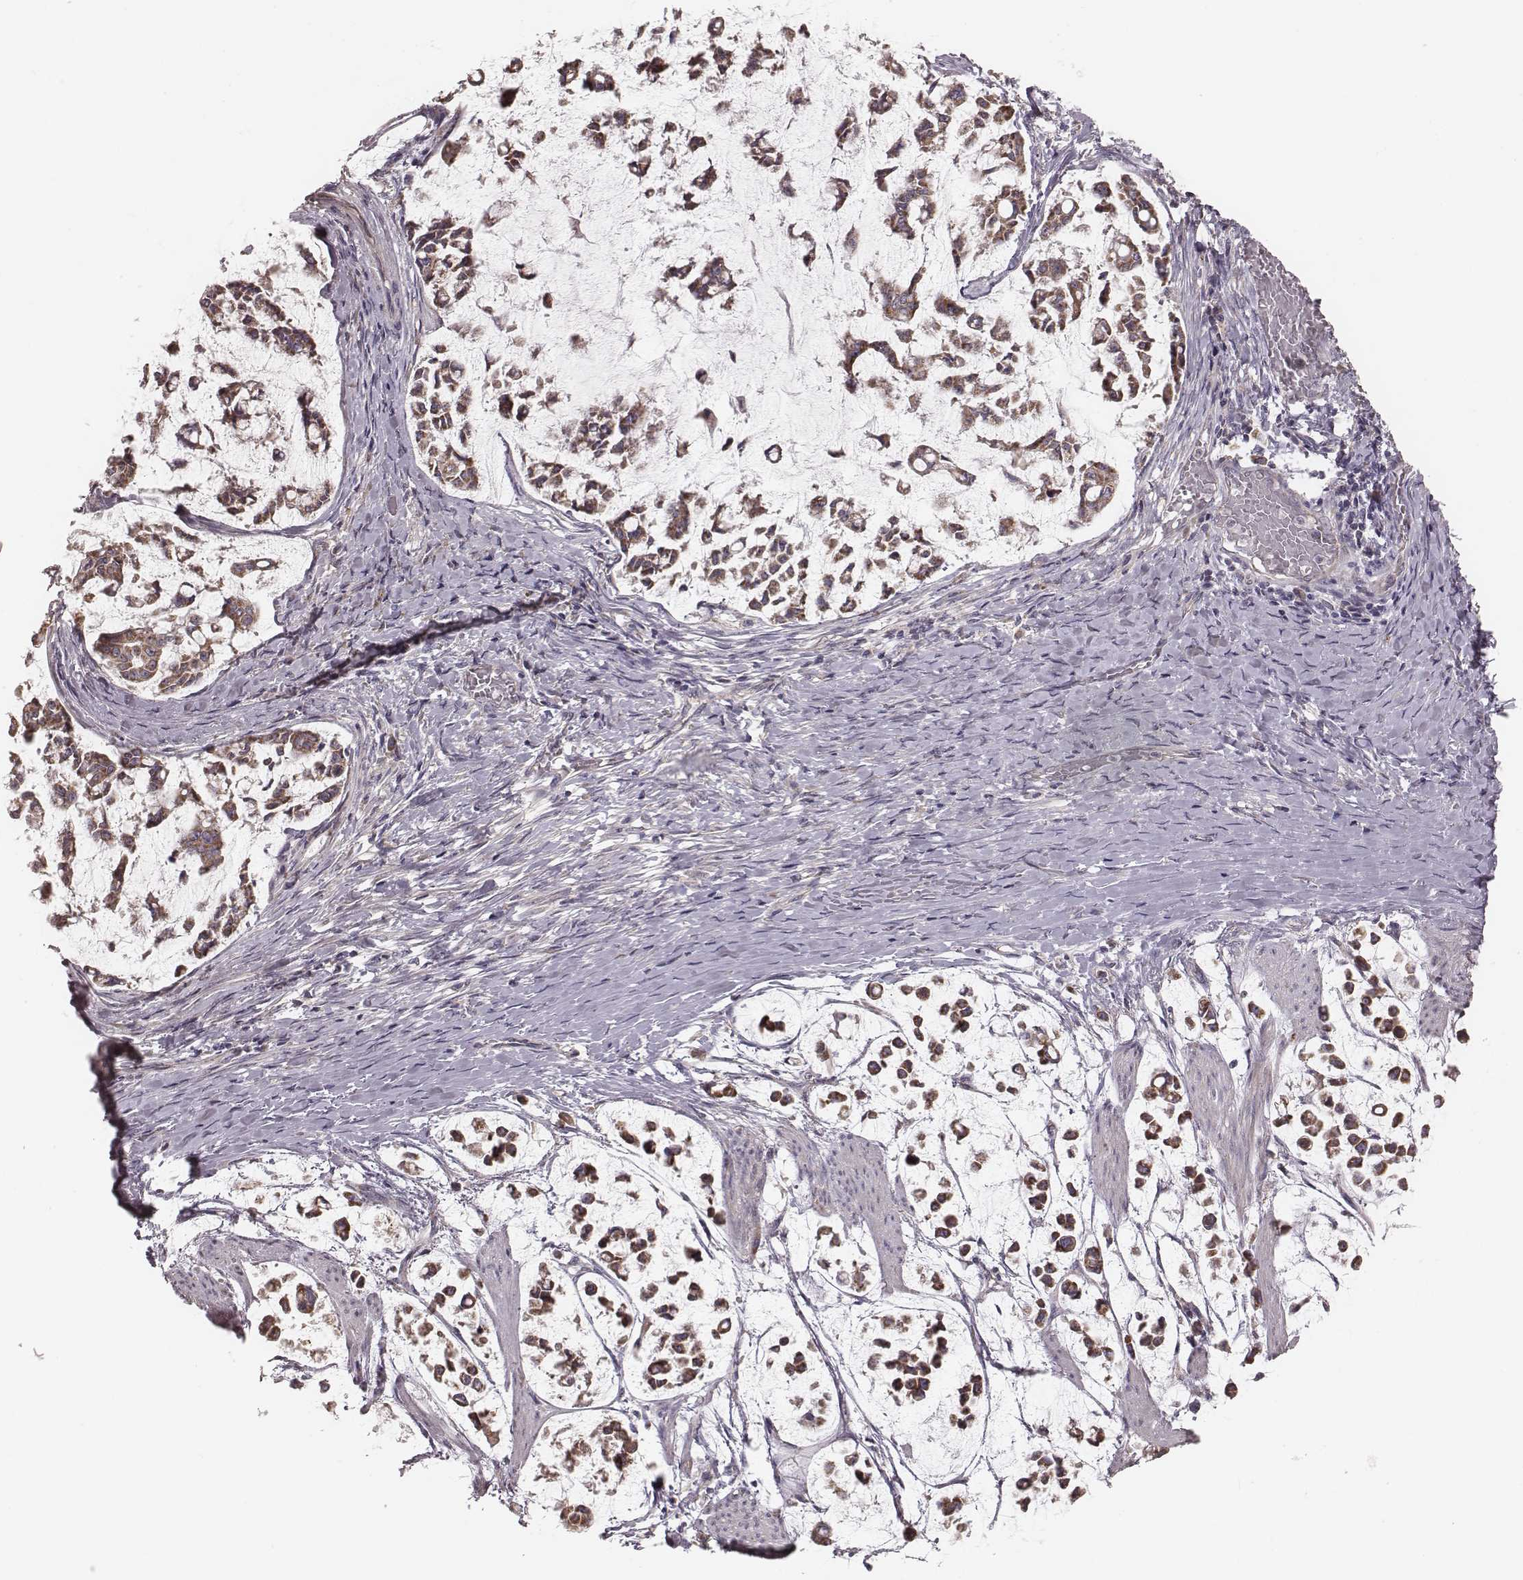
{"staining": {"intensity": "moderate", "quantity": ">75%", "location": "cytoplasmic/membranous"}, "tissue": "stomach cancer", "cell_type": "Tumor cells", "image_type": "cancer", "snomed": [{"axis": "morphology", "description": "Adenocarcinoma, NOS"}, {"axis": "topography", "description": "Stomach"}], "caption": "This is an image of immunohistochemistry staining of stomach cancer (adenocarcinoma), which shows moderate staining in the cytoplasmic/membranous of tumor cells.", "gene": "MRPS27", "patient": {"sex": "male", "age": 82}}